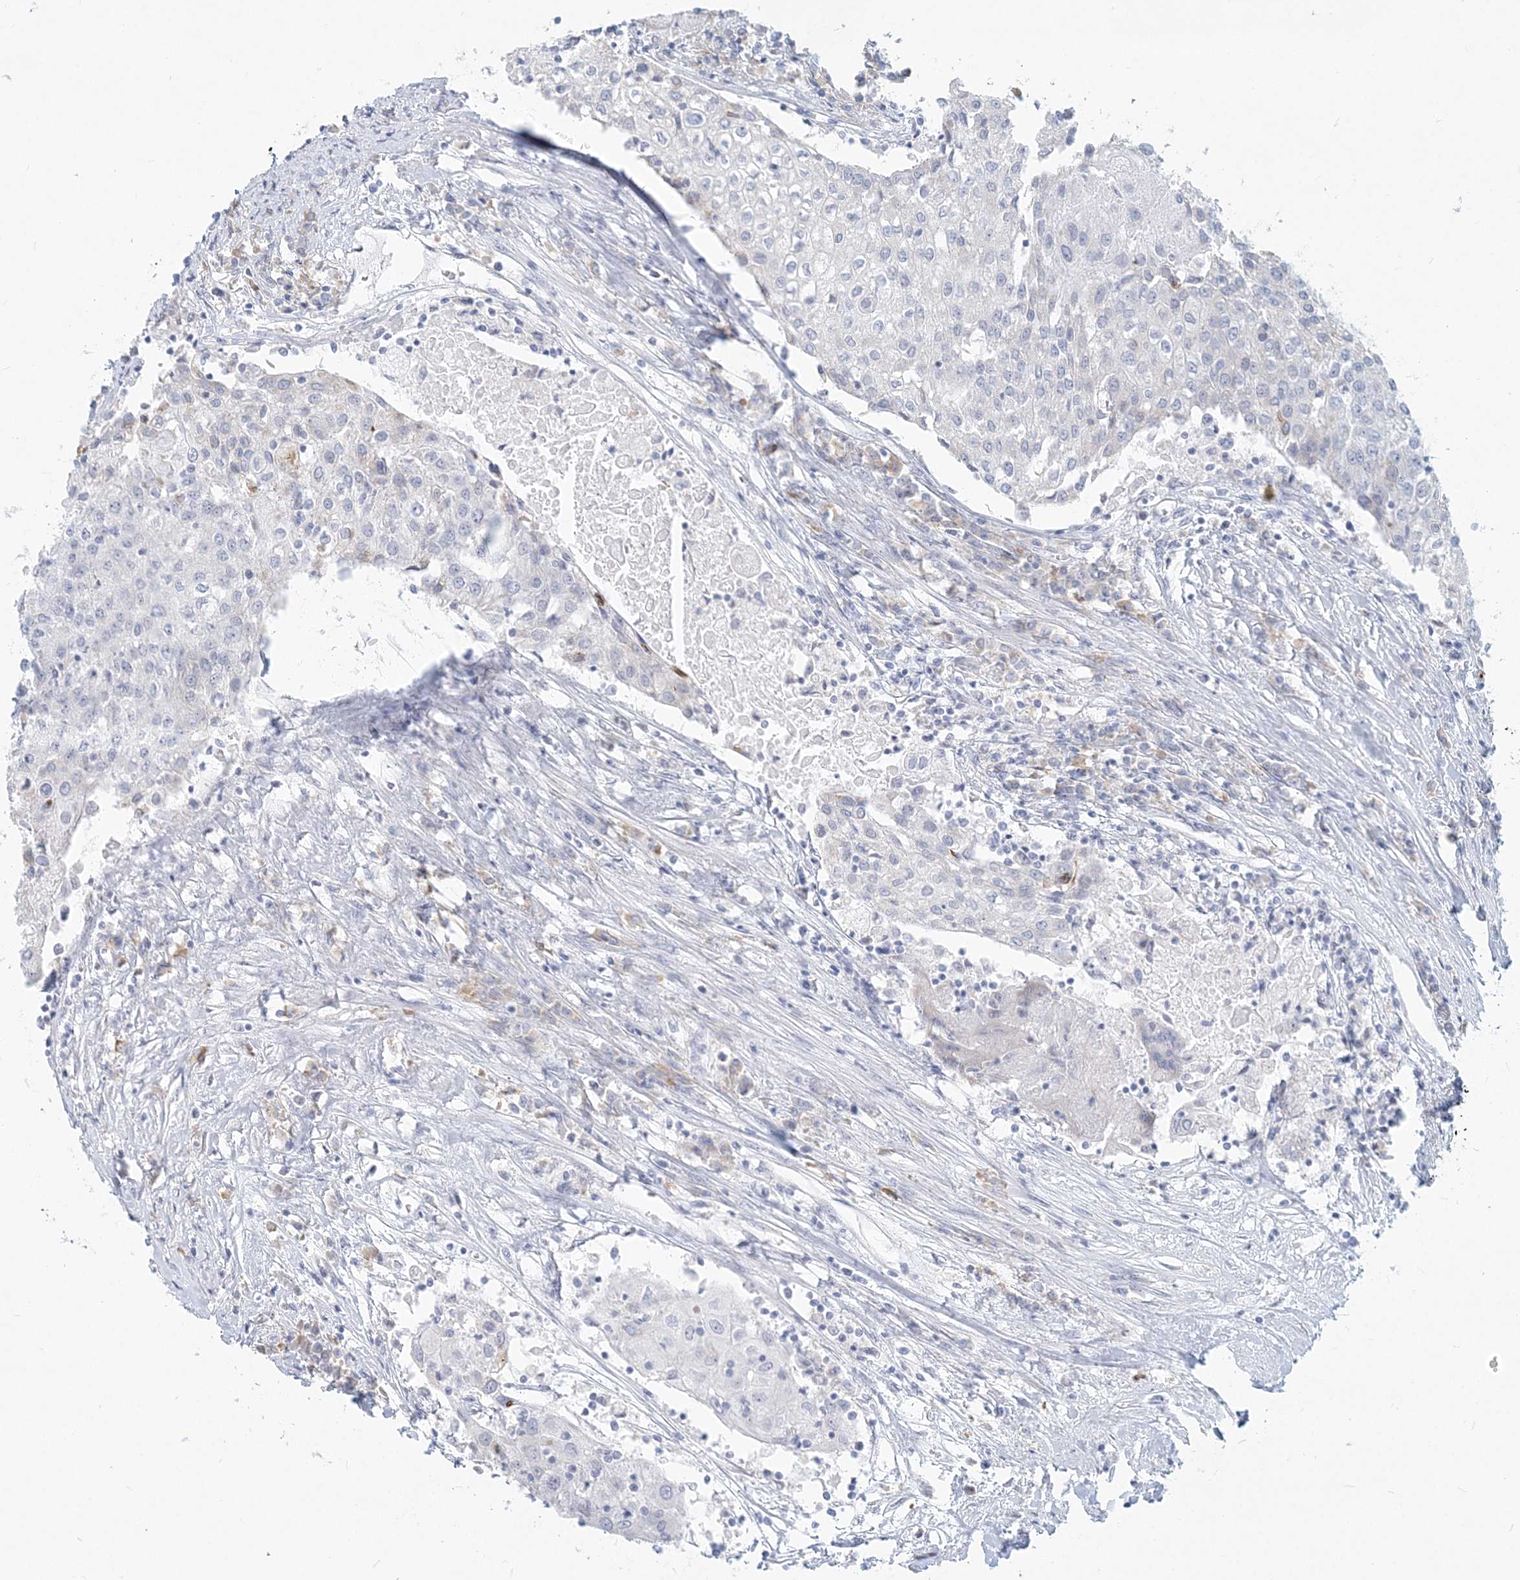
{"staining": {"intensity": "negative", "quantity": "none", "location": "none"}, "tissue": "urothelial cancer", "cell_type": "Tumor cells", "image_type": "cancer", "snomed": [{"axis": "morphology", "description": "Urothelial carcinoma, High grade"}, {"axis": "topography", "description": "Urinary bladder"}], "caption": "Human urothelial carcinoma (high-grade) stained for a protein using immunohistochemistry (IHC) shows no expression in tumor cells.", "gene": "CSN1S1", "patient": {"sex": "female", "age": 85}}